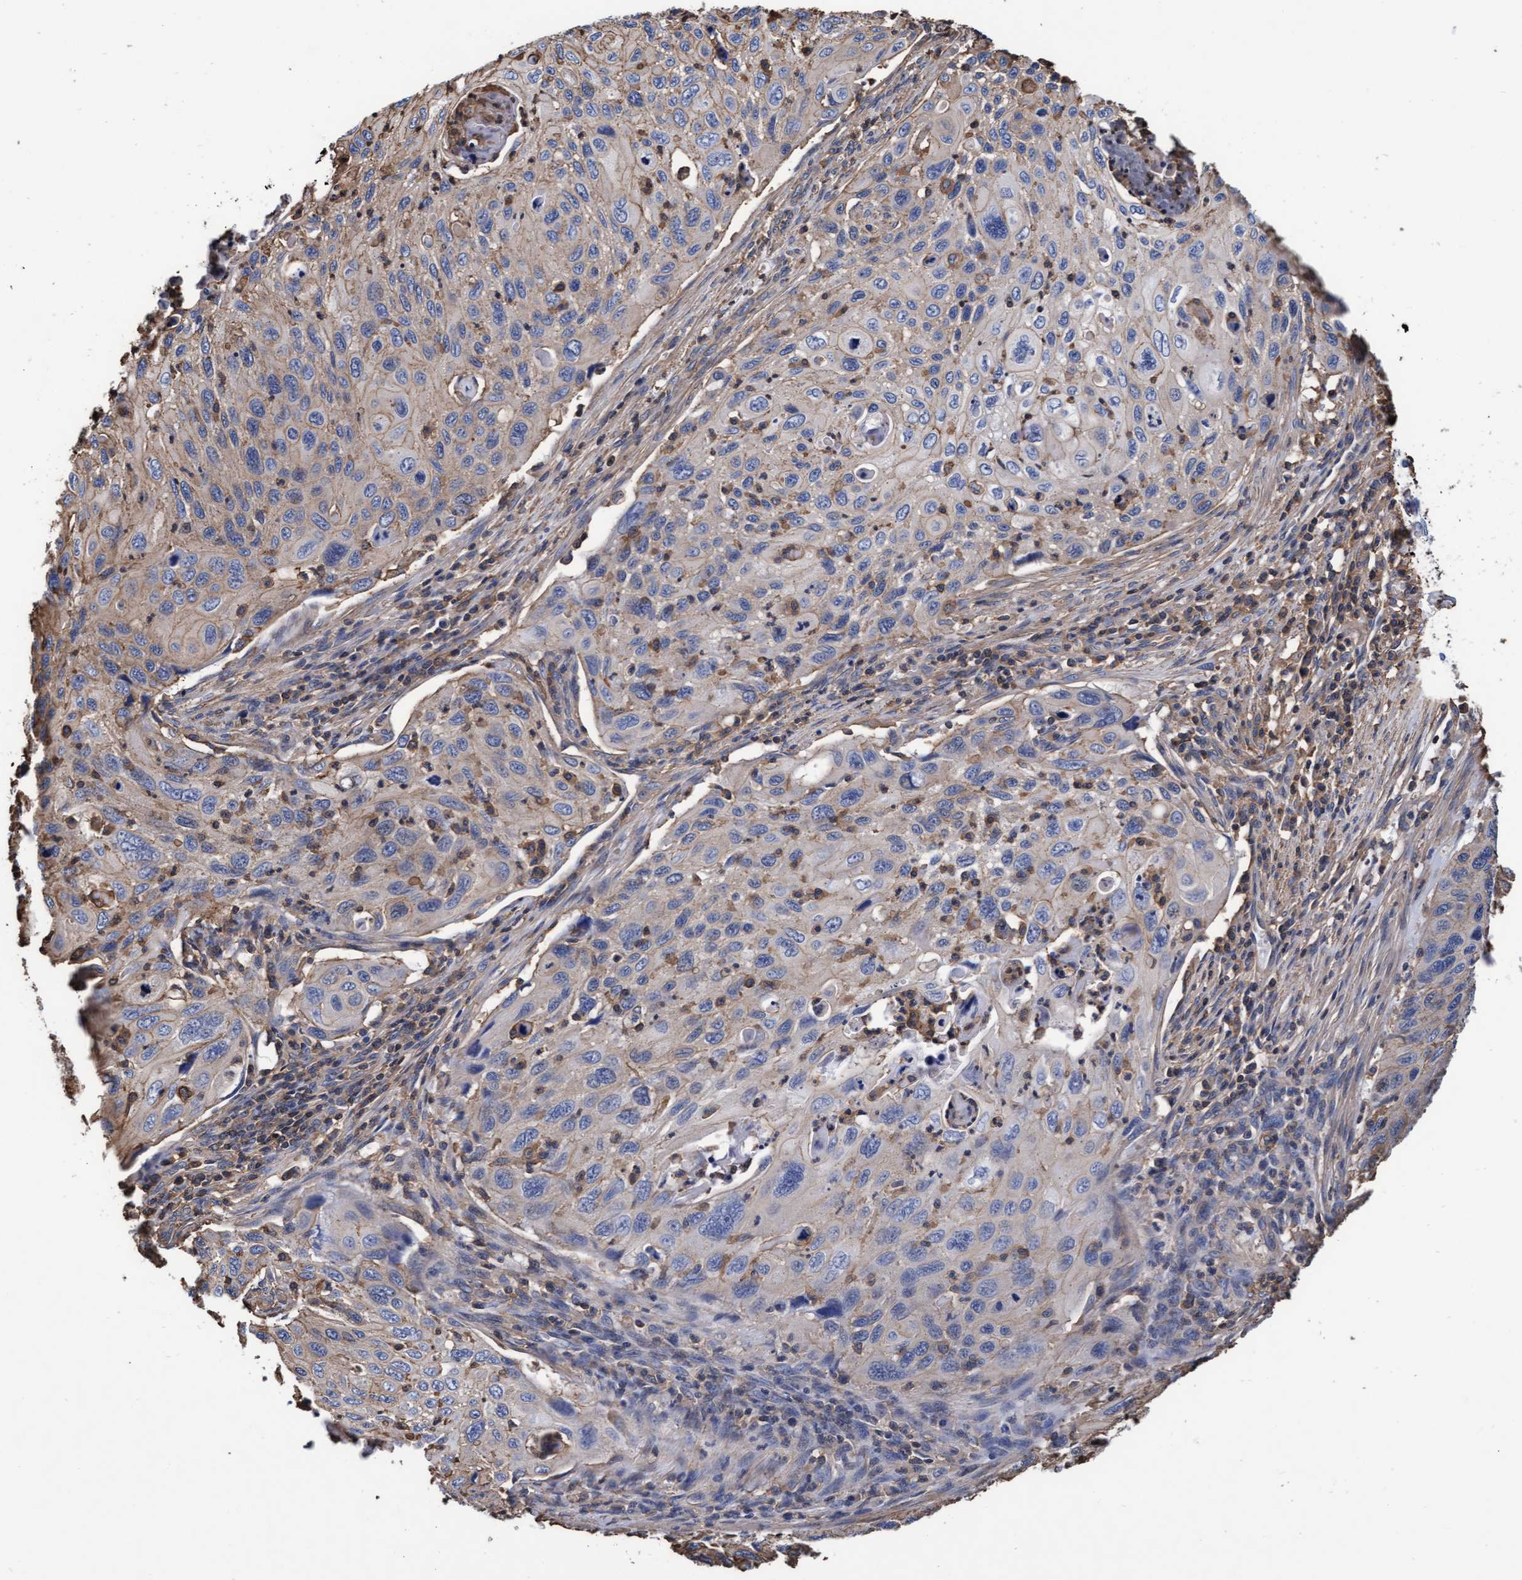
{"staining": {"intensity": "weak", "quantity": "<25%", "location": "cytoplasmic/membranous"}, "tissue": "cervical cancer", "cell_type": "Tumor cells", "image_type": "cancer", "snomed": [{"axis": "morphology", "description": "Squamous cell carcinoma, NOS"}, {"axis": "topography", "description": "Cervix"}], "caption": "Cervical cancer (squamous cell carcinoma) was stained to show a protein in brown. There is no significant staining in tumor cells.", "gene": "GRHPR", "patient": {"sex": "female", "age": 70}}